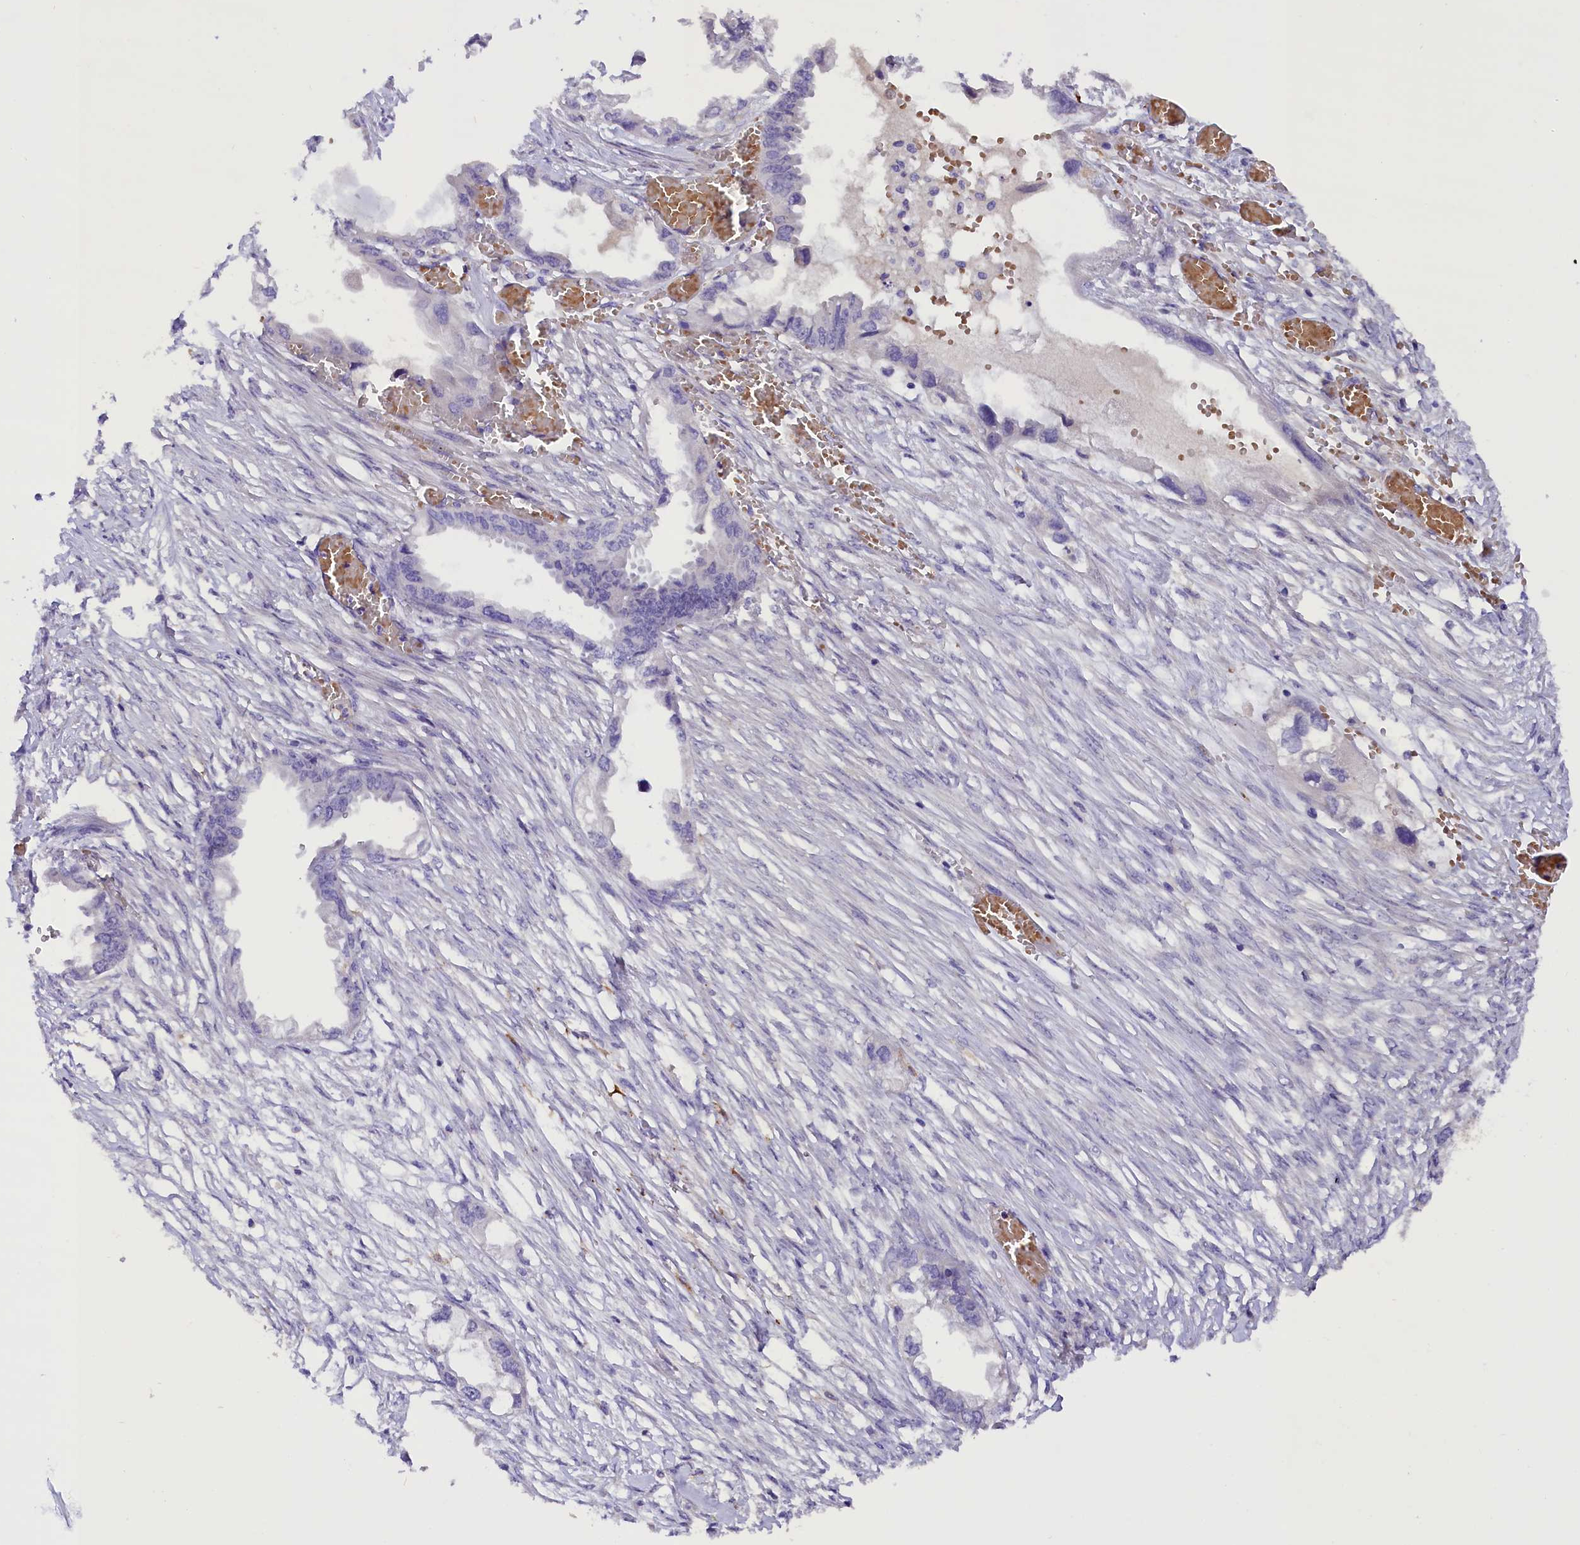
{"staining": {"intensity": "negative", "quantity": "none", "location": "none"}, "tissue": "endometrial cancer", "cell_type": "Tumor cells", "image_type": "cancer", "snomed": [{"axis": "morphology", "description": "Adenocarcinoma, NOS"}, {"axis": "morphology", "description": "Adenocarcinoma, metastatic, NOS"}, {"axis": "topography", "description": "Adipose tissue"}, {"axis": "topography", "description": "Endometrium"}], "caption": "Micrograph shows no protein staining in tumor cells of adenocarcinoma (endometrial) tissue.", "gene": "MEX3B", "patient": {"sex": "female", "age": 67}}